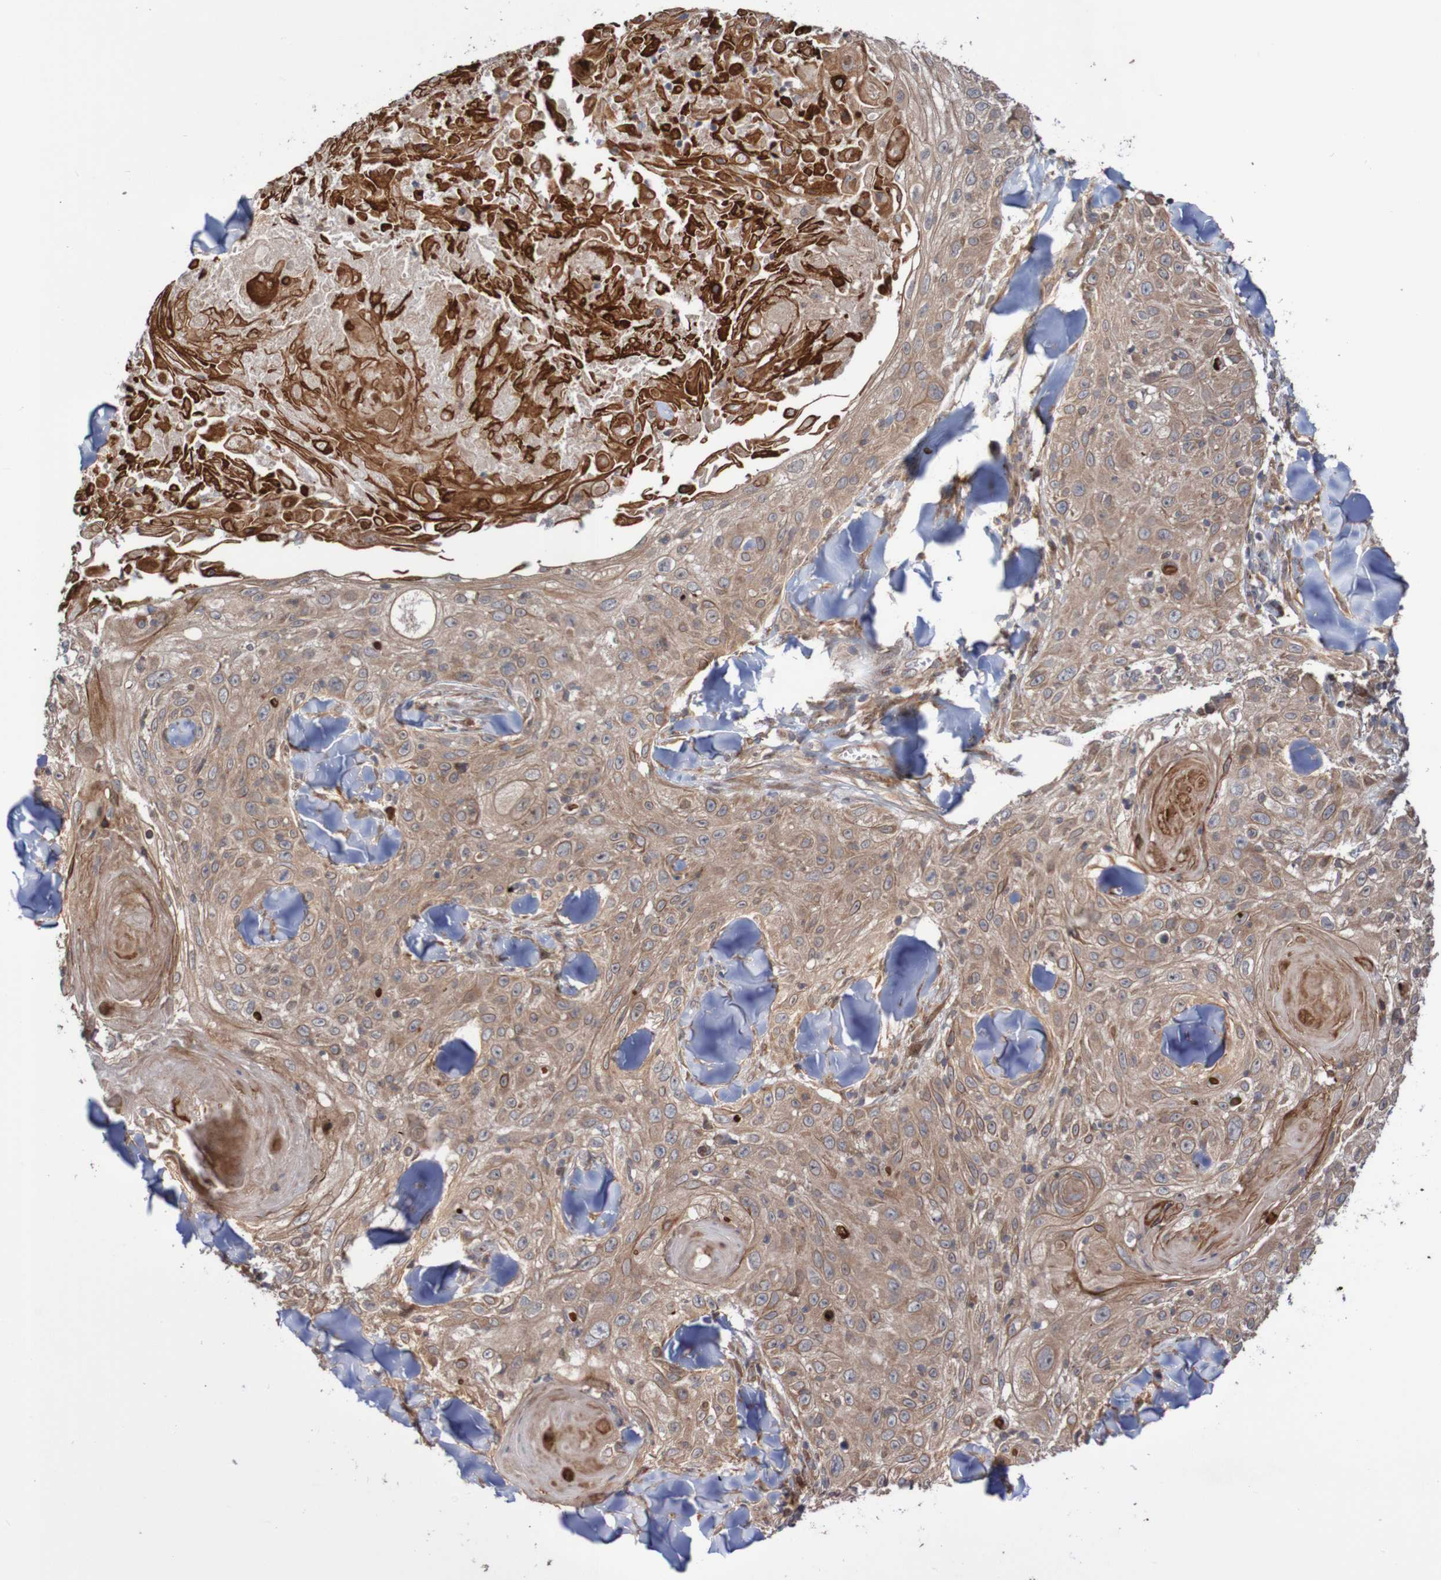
{"staining": {"intensity": "moderate", "quantity": ">75%", "location": "cytoplasmic/membranous"}, "tissue": "skin cancer", "cell_type": "Tumor cells", "image_type": "cancer", "snomed": [{"axis": "morphology", "description": "Squamous cell carcinoma, NOS"}, {"axis": "topography", "description": "Skin"}], "caption": "A medium amount of moderate cytoplasmic/membranous staining is identified in approximately >75% of tumor cells in skin squamous cell carcinoma tissue.", "gene": "PHPT1", "patient": {"sex": "male", "age": 86}}